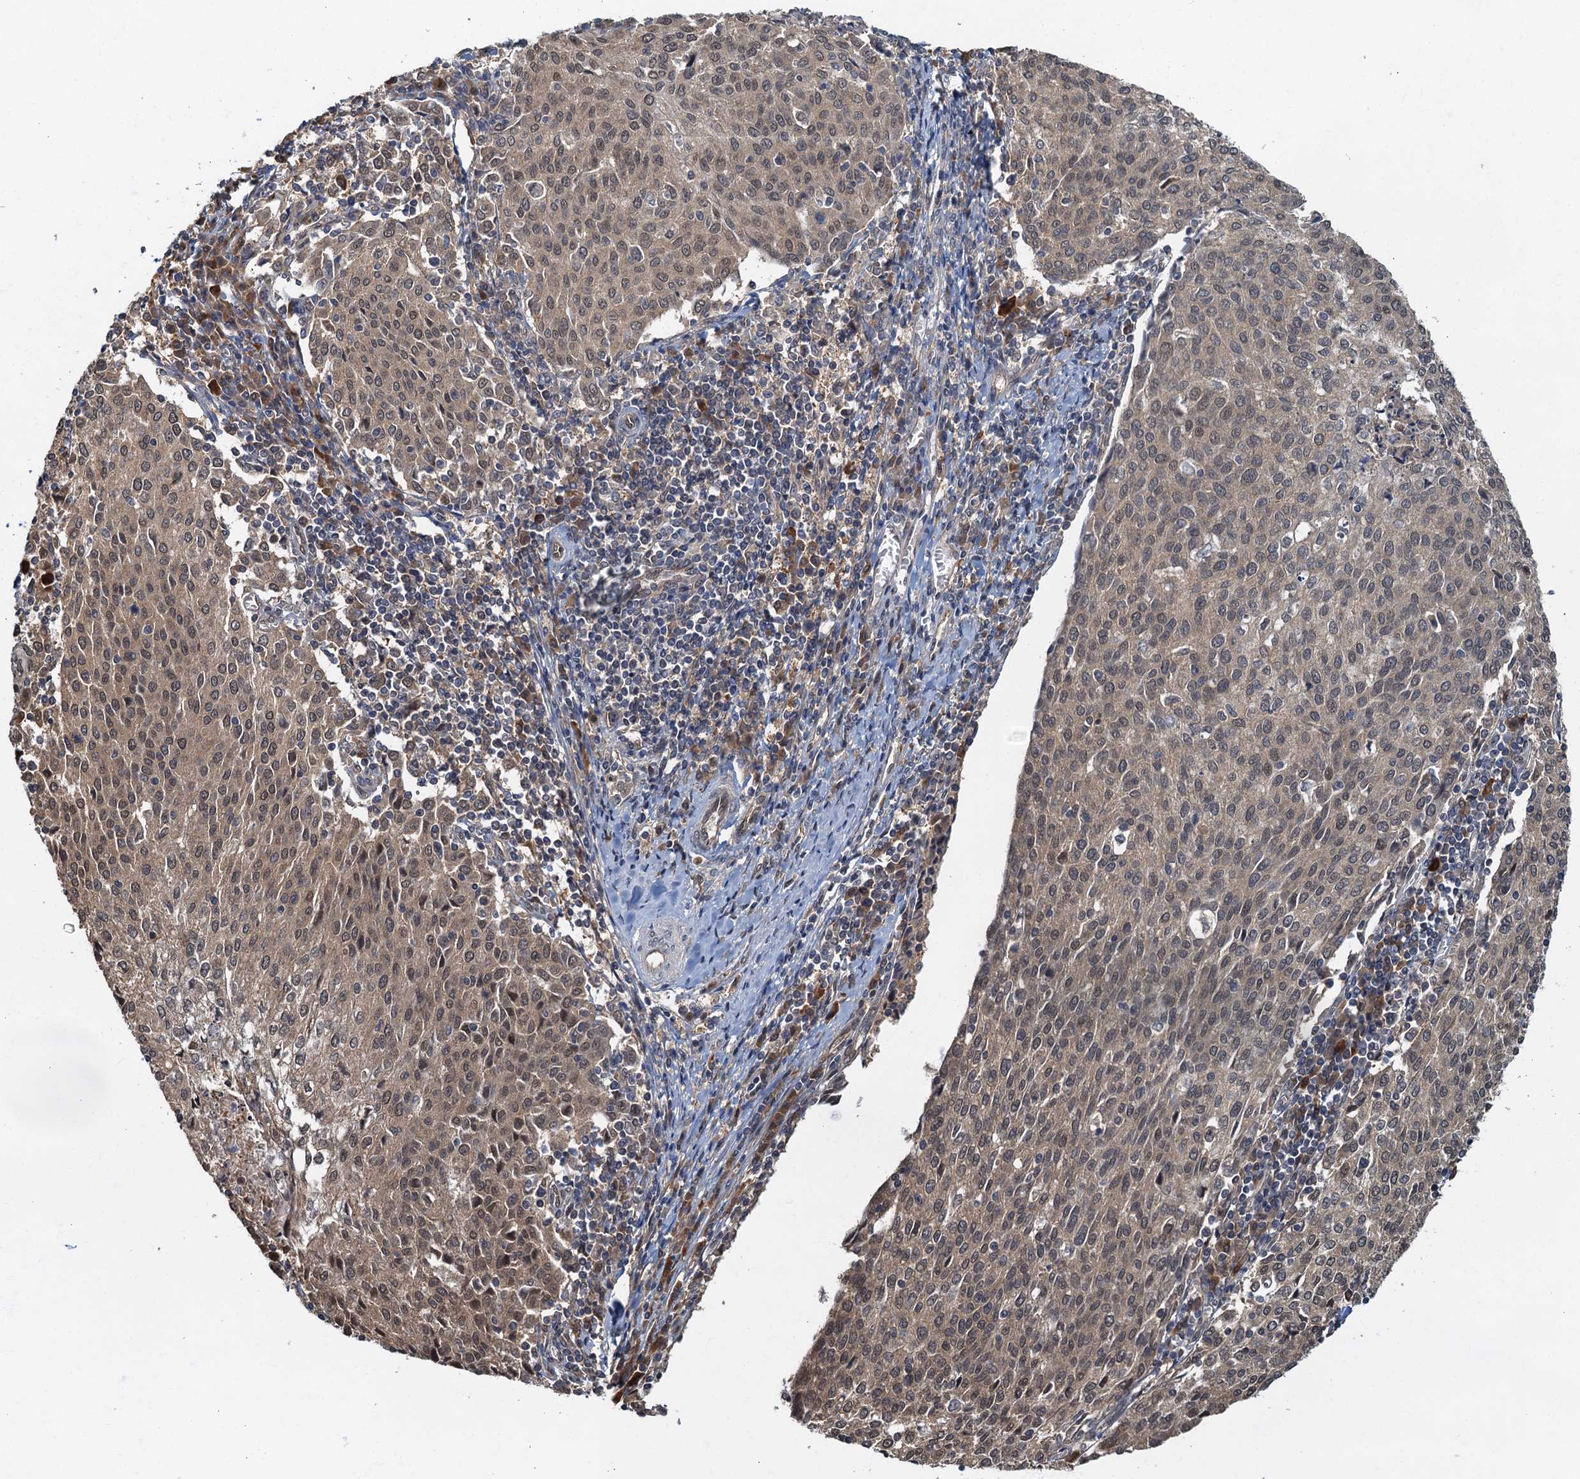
{"staining": {"intensity": "moderate", "quantity": ">75%", "location": "cytoplasmic/membranous,nuclear"}, "tissue": "cervical cancer", "cell_type": "Tumor cells", "image_type": "cancer", "snomed": [{"axis": "morphology", "description": "Squamous cell carcinoma, NOS"}, {"axis": "topography", "description": "Cervix"}], "caption": "About >75% of tumor cells in human cervical squamous cell carcinoma display moderate cytoplasmic/membranous and nuclear protein expression as visualized by brown immunohistochemical staining.", "gene": "TBCK", "patient": {"sex": "female", "age": 46}}